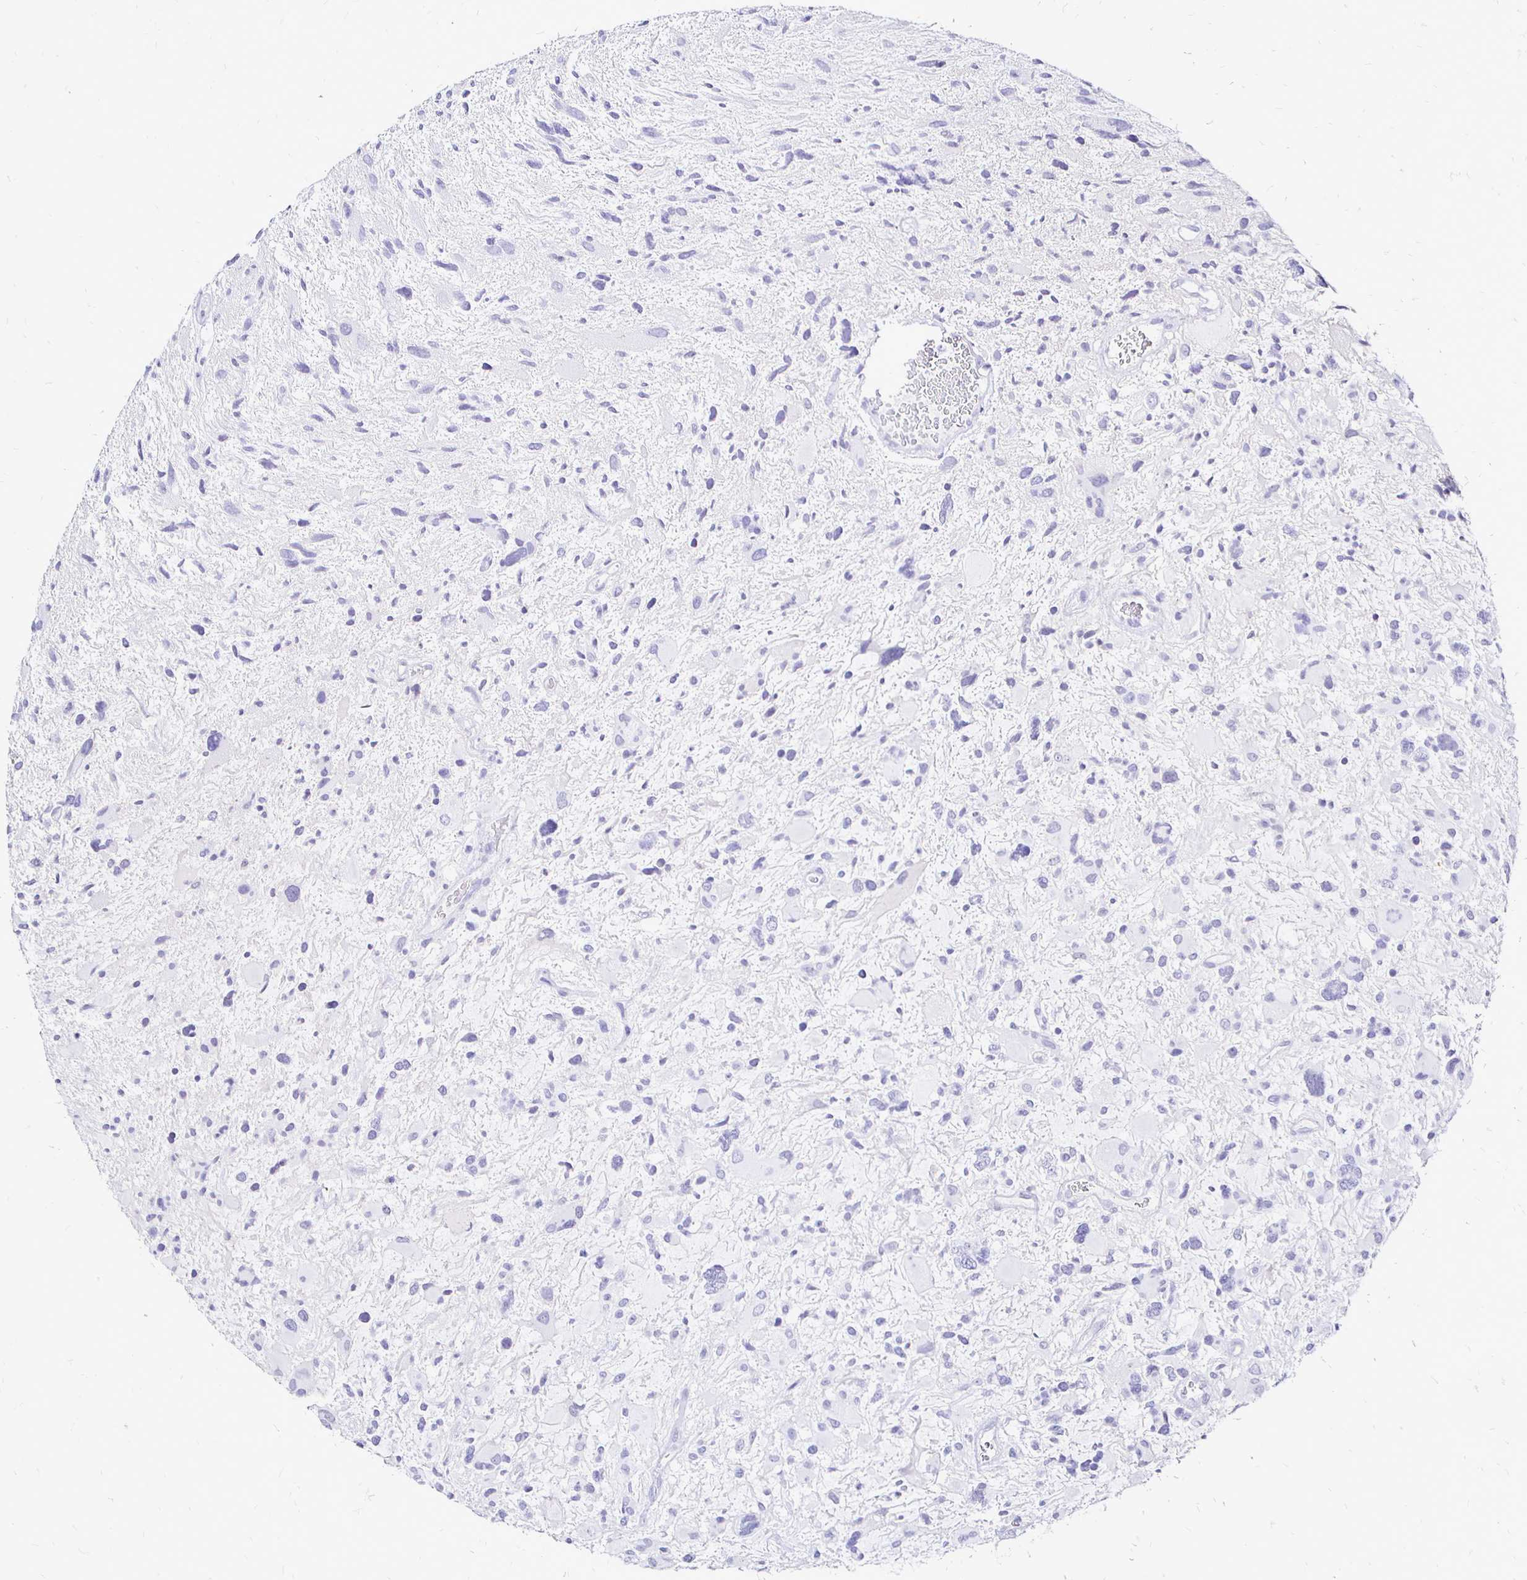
{"staining": {"intensity": "negative", "quantity": "none", "location": "none"}, "tissue": "glioma", "cell_type": "Tumor cells", "image_type": "cancer", "snomed": [{"axis": "morphology", "description": "Glioma, malignant, High grade"}, {"axis": "topography", "description": "Brain"}], "caption": "Immunohistochemistry (IHC) image of neoplastic tissue: human glioma stained with DAB reveals no significant protein staining in tumor cells.", "gene": "IRGC", "patient": {"sex": "female", "age": 11}}